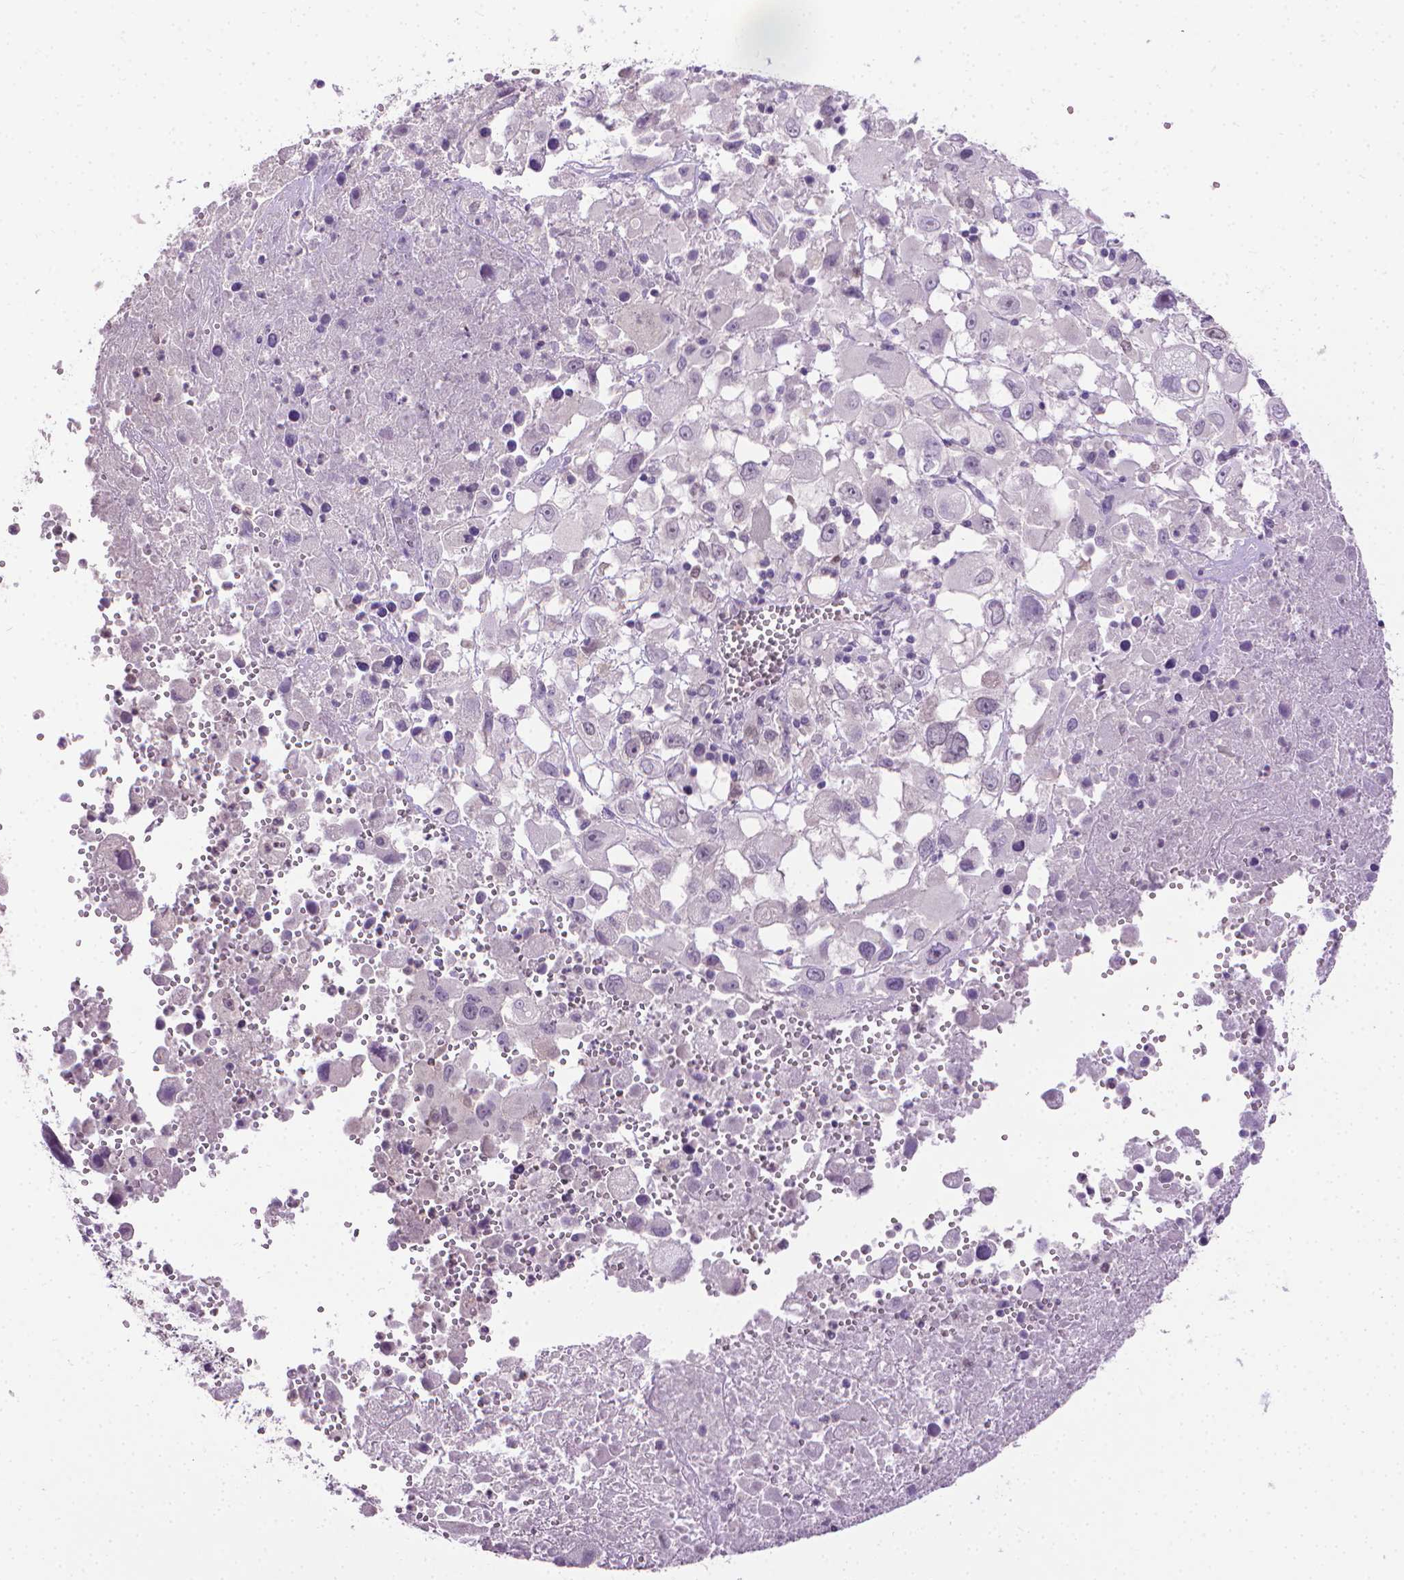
{"staining": {"intensity": "negative", "quantity": "none", "location": "none"}, "tissue": "melanoma", "cell_type": "Tumor cells", "image_type": "cancer", "snomed": [{"axis": "morphology", "description": "Malignant melanoma, Metastatic site"}, {"axis": "topography", "description": "Soft tissue"}], "caption": "Malignant melanoma (metastatic site) stained for a protein using IHC shows no positivity tumor cells.", "gene": "CDKN2D", "patient": {"sex": "male", "age": 50}}